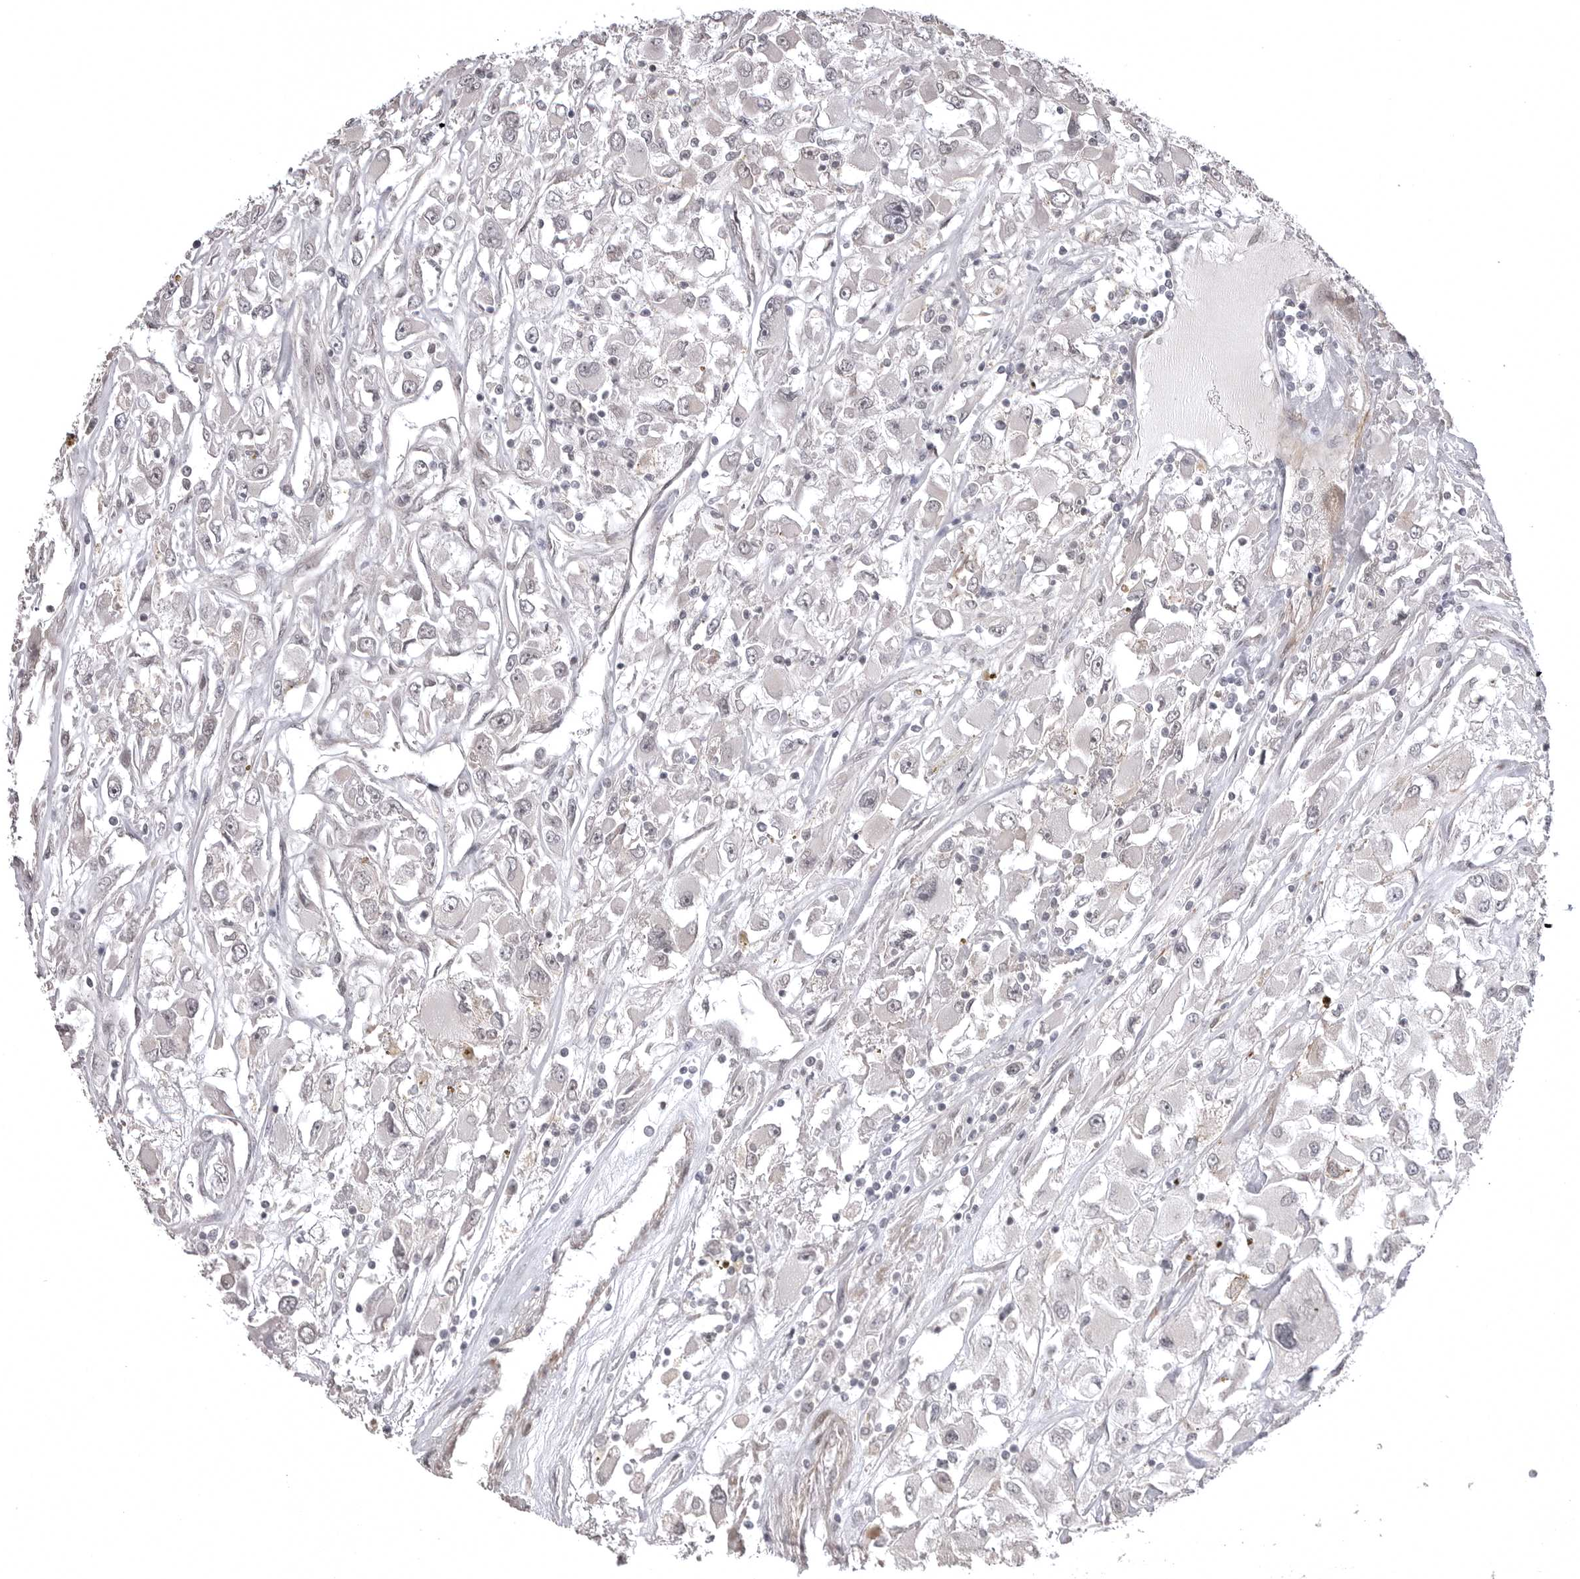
{"staining": {"intensity": "negative", "quantity": "none", "location": "none"}, "tissue": "renal cancer", "cell_type": "Tumor cells", "image_type": "cancer", "snomed": [{"axis": "morphology", "description": "Adenocarcinoma, NOS"}, {"axis": "topography", "description": "Kidney"}], "caption": "The histopathology image displays no significant positivity in tumor cells of renal cancer (adenocarcinoma).", "gene": "SORBS1", "patient": {"sex": "female", "age": 52}}